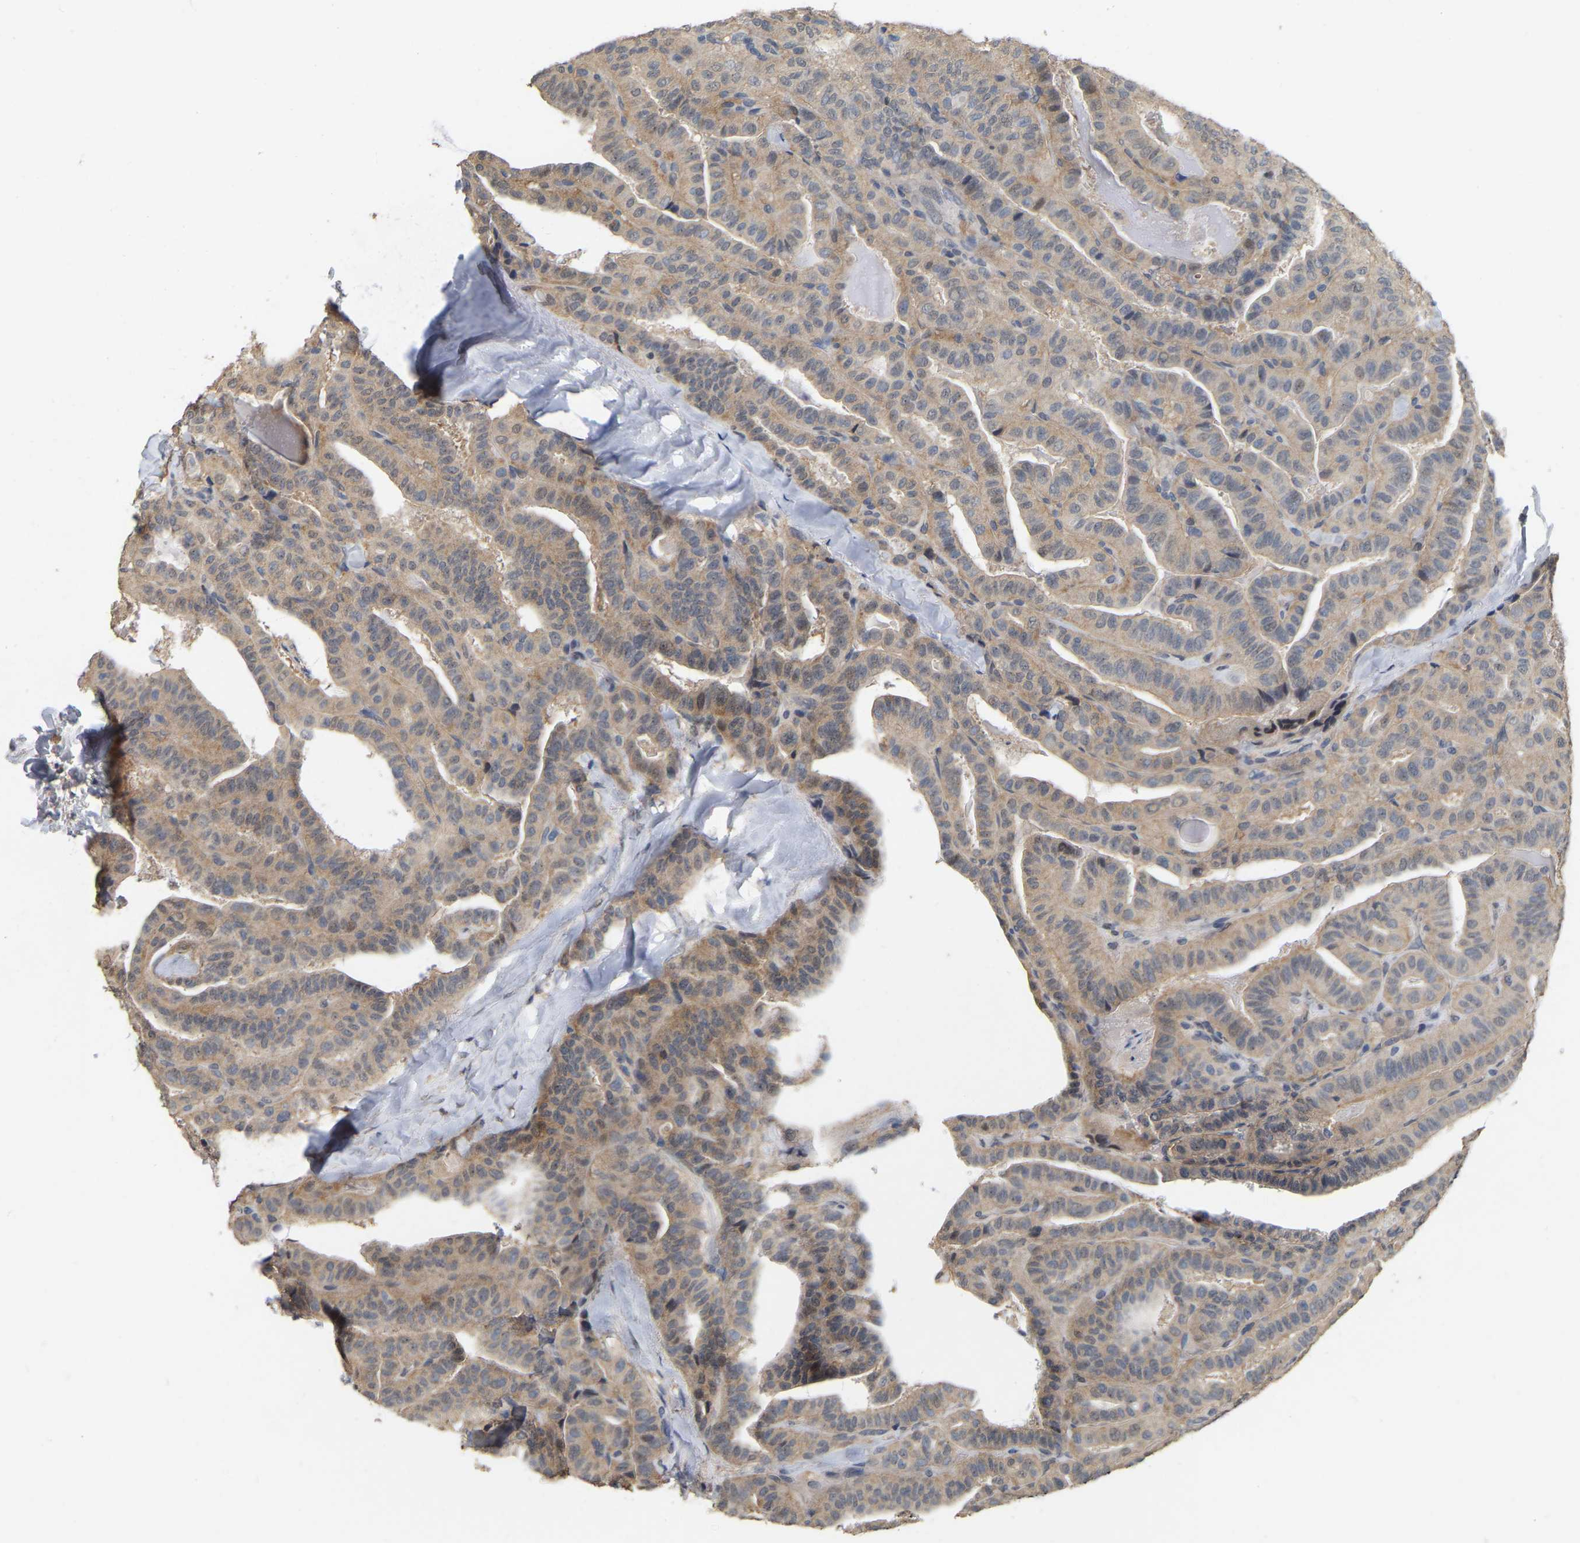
{"staining": {"intensity": "moderate", "quantity": "<25%", "location": "cytoplasmic/membranous"}, "tissue": "thyroid cancer", "cell_type": "Tumor cells", "image_type": "cancer", "snomed": [{"axis": "morphology", "description": "Papillary adenocarcinoma, NOS"}, {"axis": "topography", "description": "Thyroid gland"}], "caption": "Protein staining reveals moderate cytoplasmic/membranous positivity in approximately <25% of tumor cells in thyroid cancer.", "gene": "RUVBL1", "patient": {"sex": "male", "age": 77}}